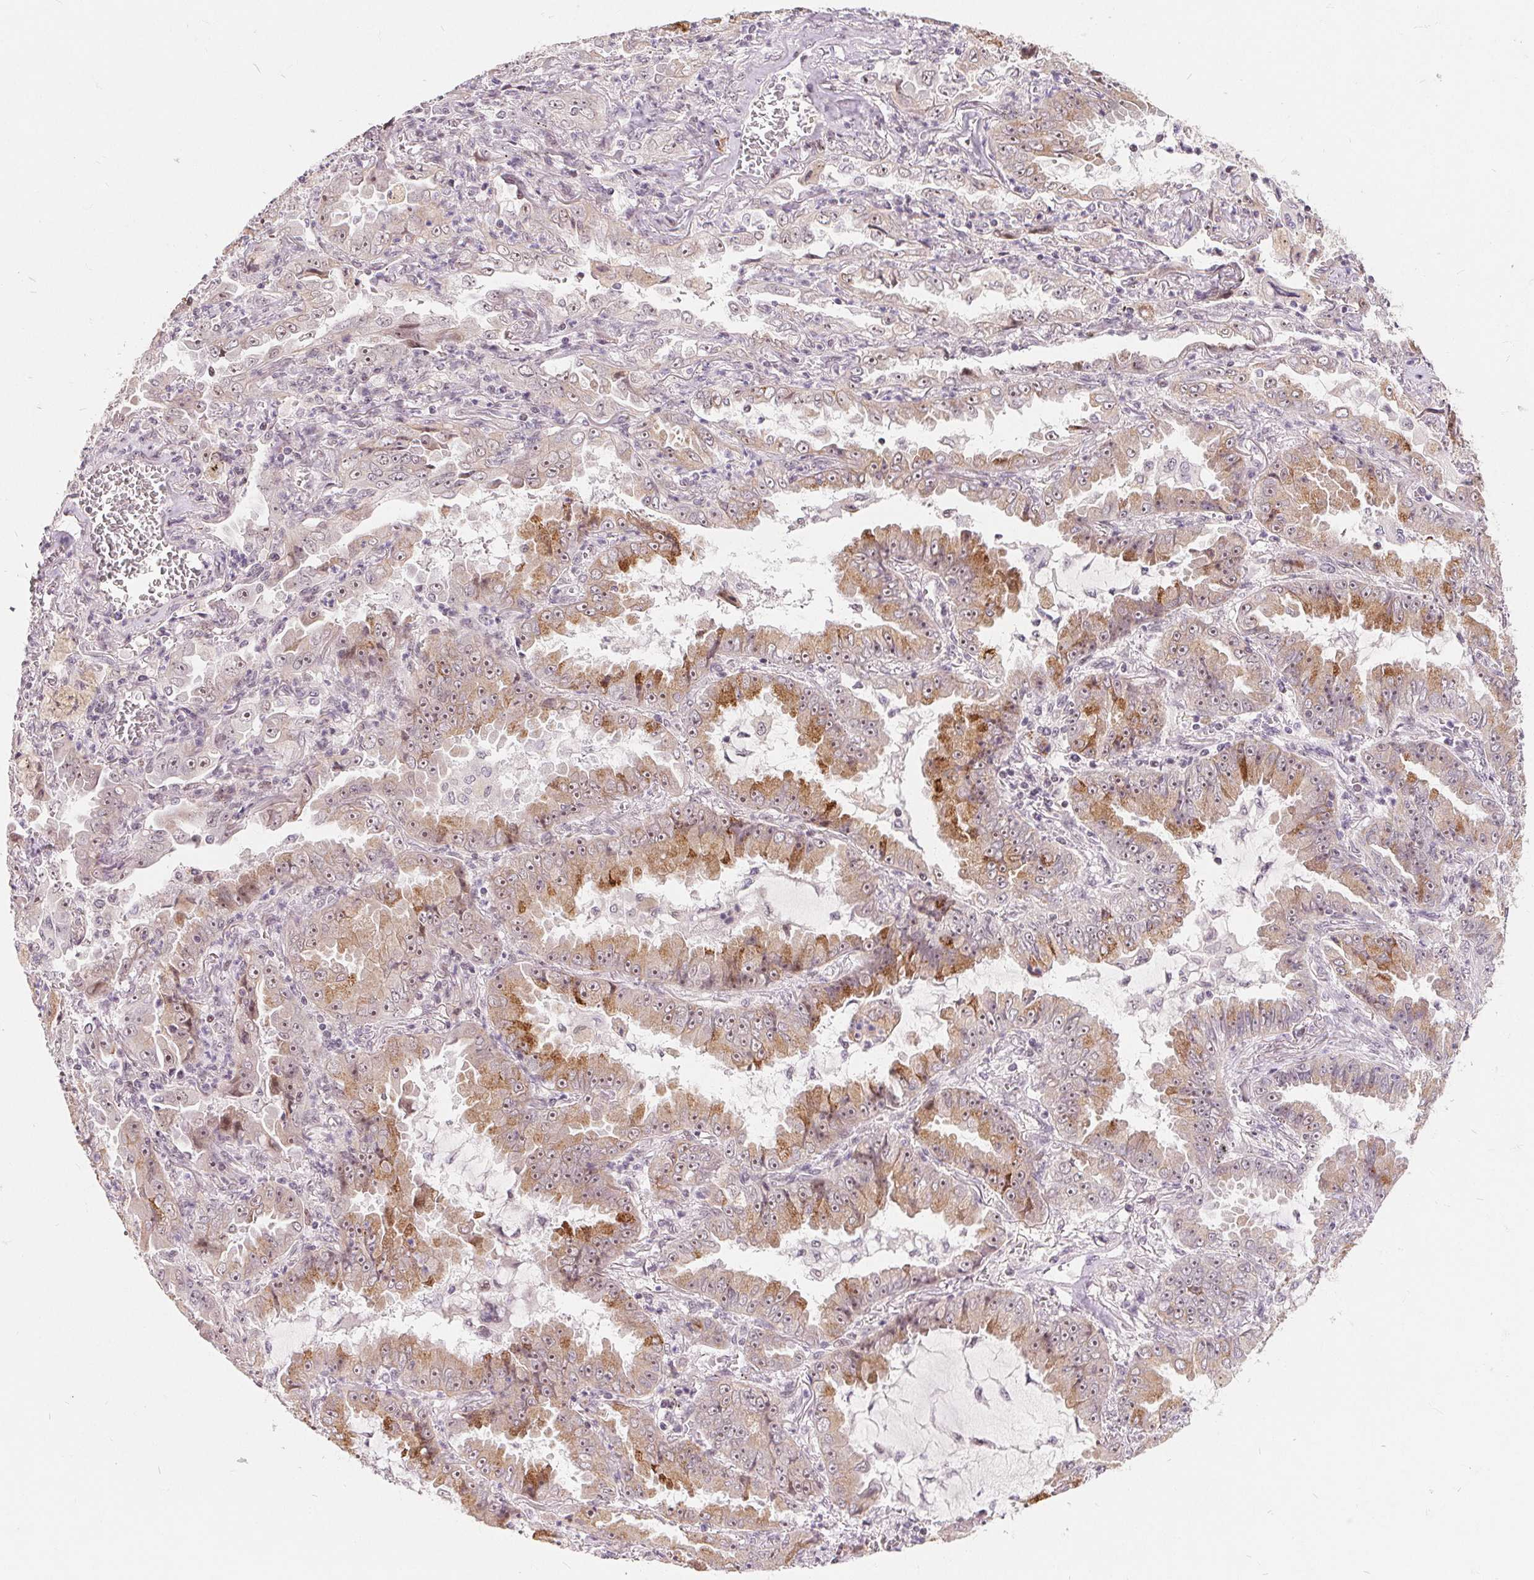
{"staining": {"intensity": "moderate", "quantity": "25%-75%", "location": "cytoplasmic/membranous,nuclear"}, "tissue": "lung cancer", "cell_type": "Tumor cells", "image_type": "cancer", "snomed": [{"axis": "morphology", "description": "Adenocarcinoma, NOS"}, {"axis": "topography", "description": "Lung"}], "caption": "Lung cancer was stained to show a protein in brown. There is medium levels of moderate cytoplasmic/membranous and nuclear positivity in approximately 25%-75% of tumor cells.", "gene": "NRG2", "patient": {"sex": "female", "age": 52}}